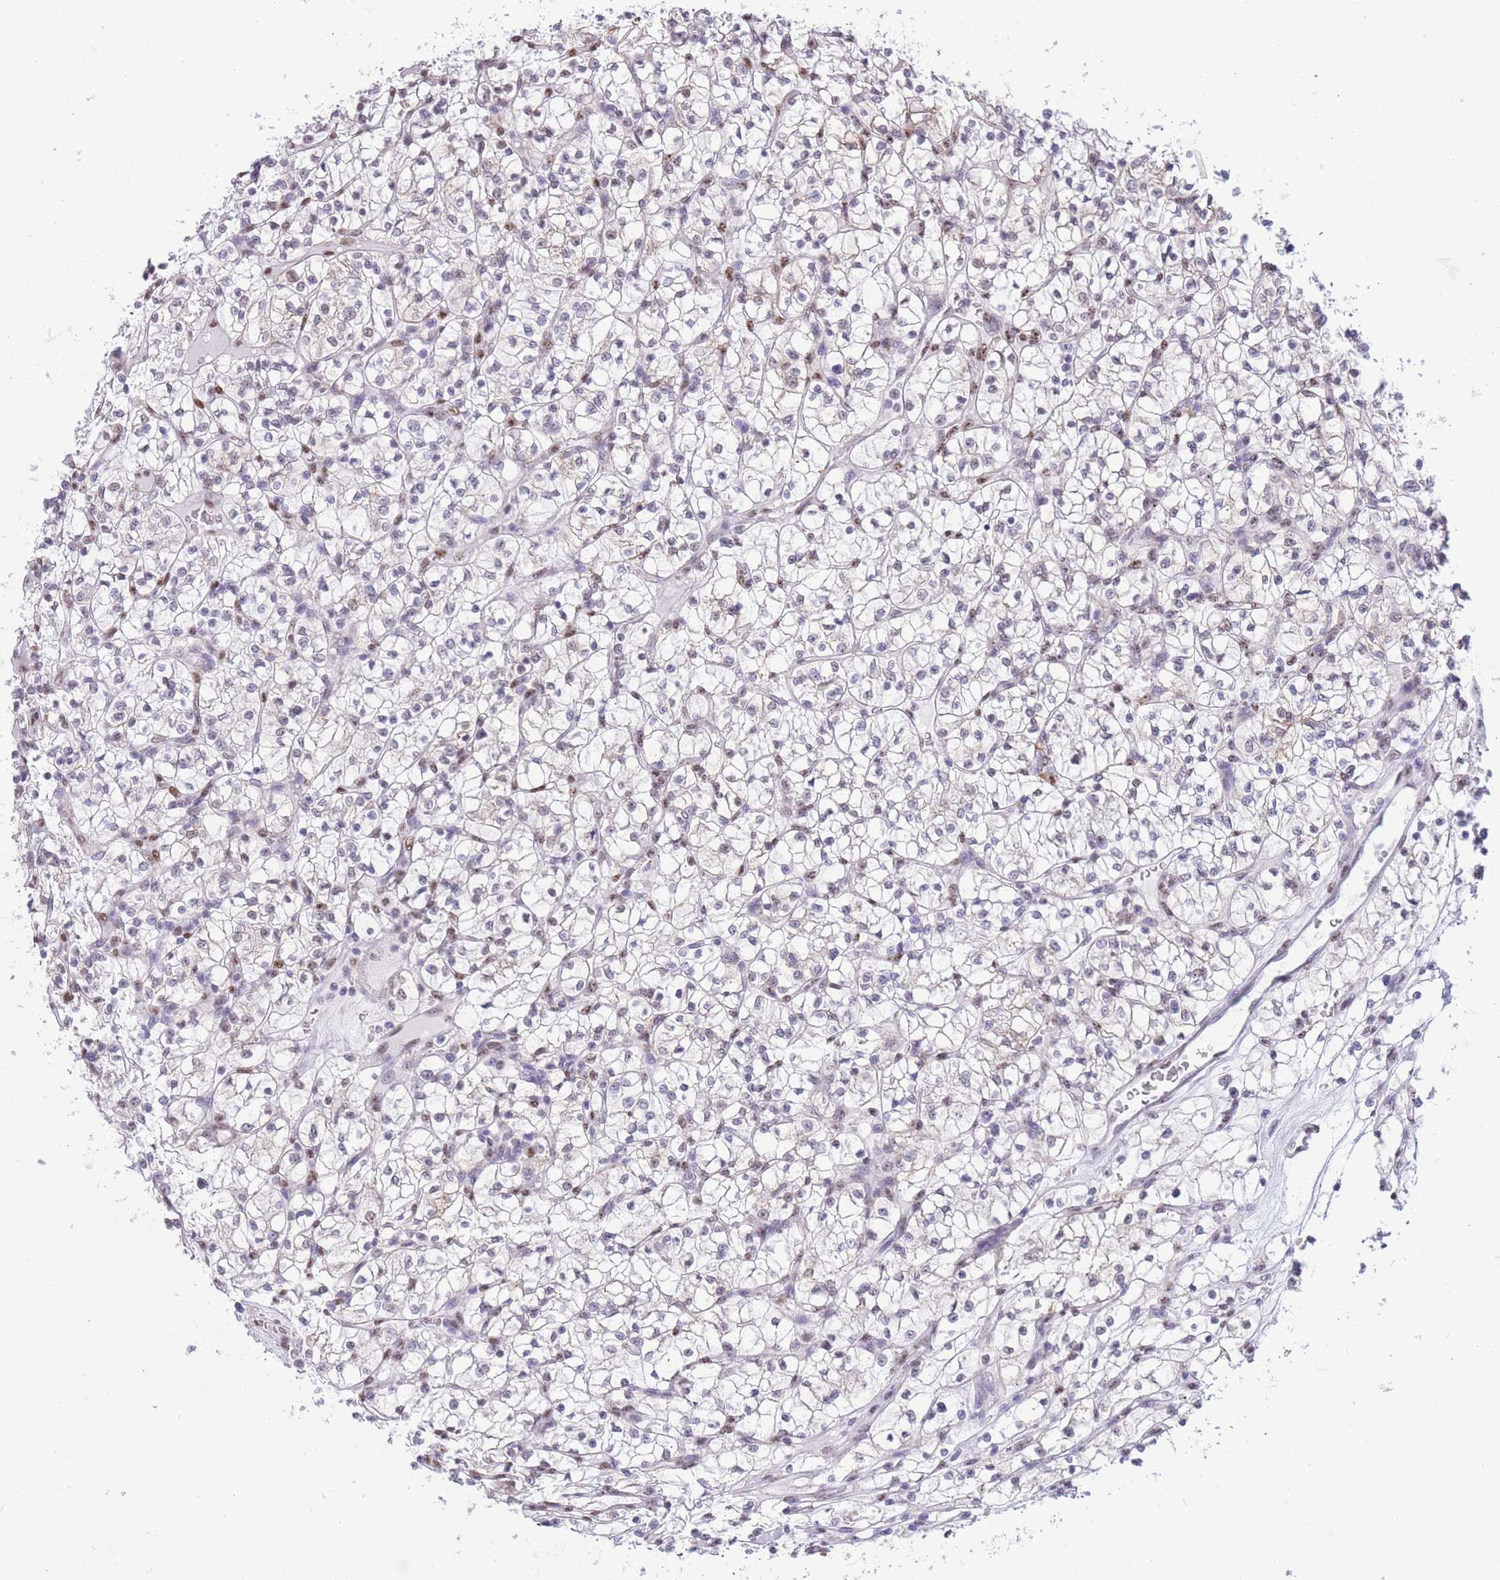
{"staining": {"intensity": "weak", "quantity": "<25%", "location": "nuclear"}, "tissue": "renal cancer", "cell_type": "Tumor cells", "image_type": "cancer", "snomed": [{"axis": "morphology", "description": "Adenocarcinoma, NOS"}, {"axis": "topography", "description": "Kidney"}], "caption": "Immunohistochemistry histopathology image of neoplastic tissue: renal cancer stained with DAB (3,3'-diaminobenzidine) shows no significant protein expression in tumor cells.", "gene": "FAM153A", "patient": {"sex": "female", "age": 64}}